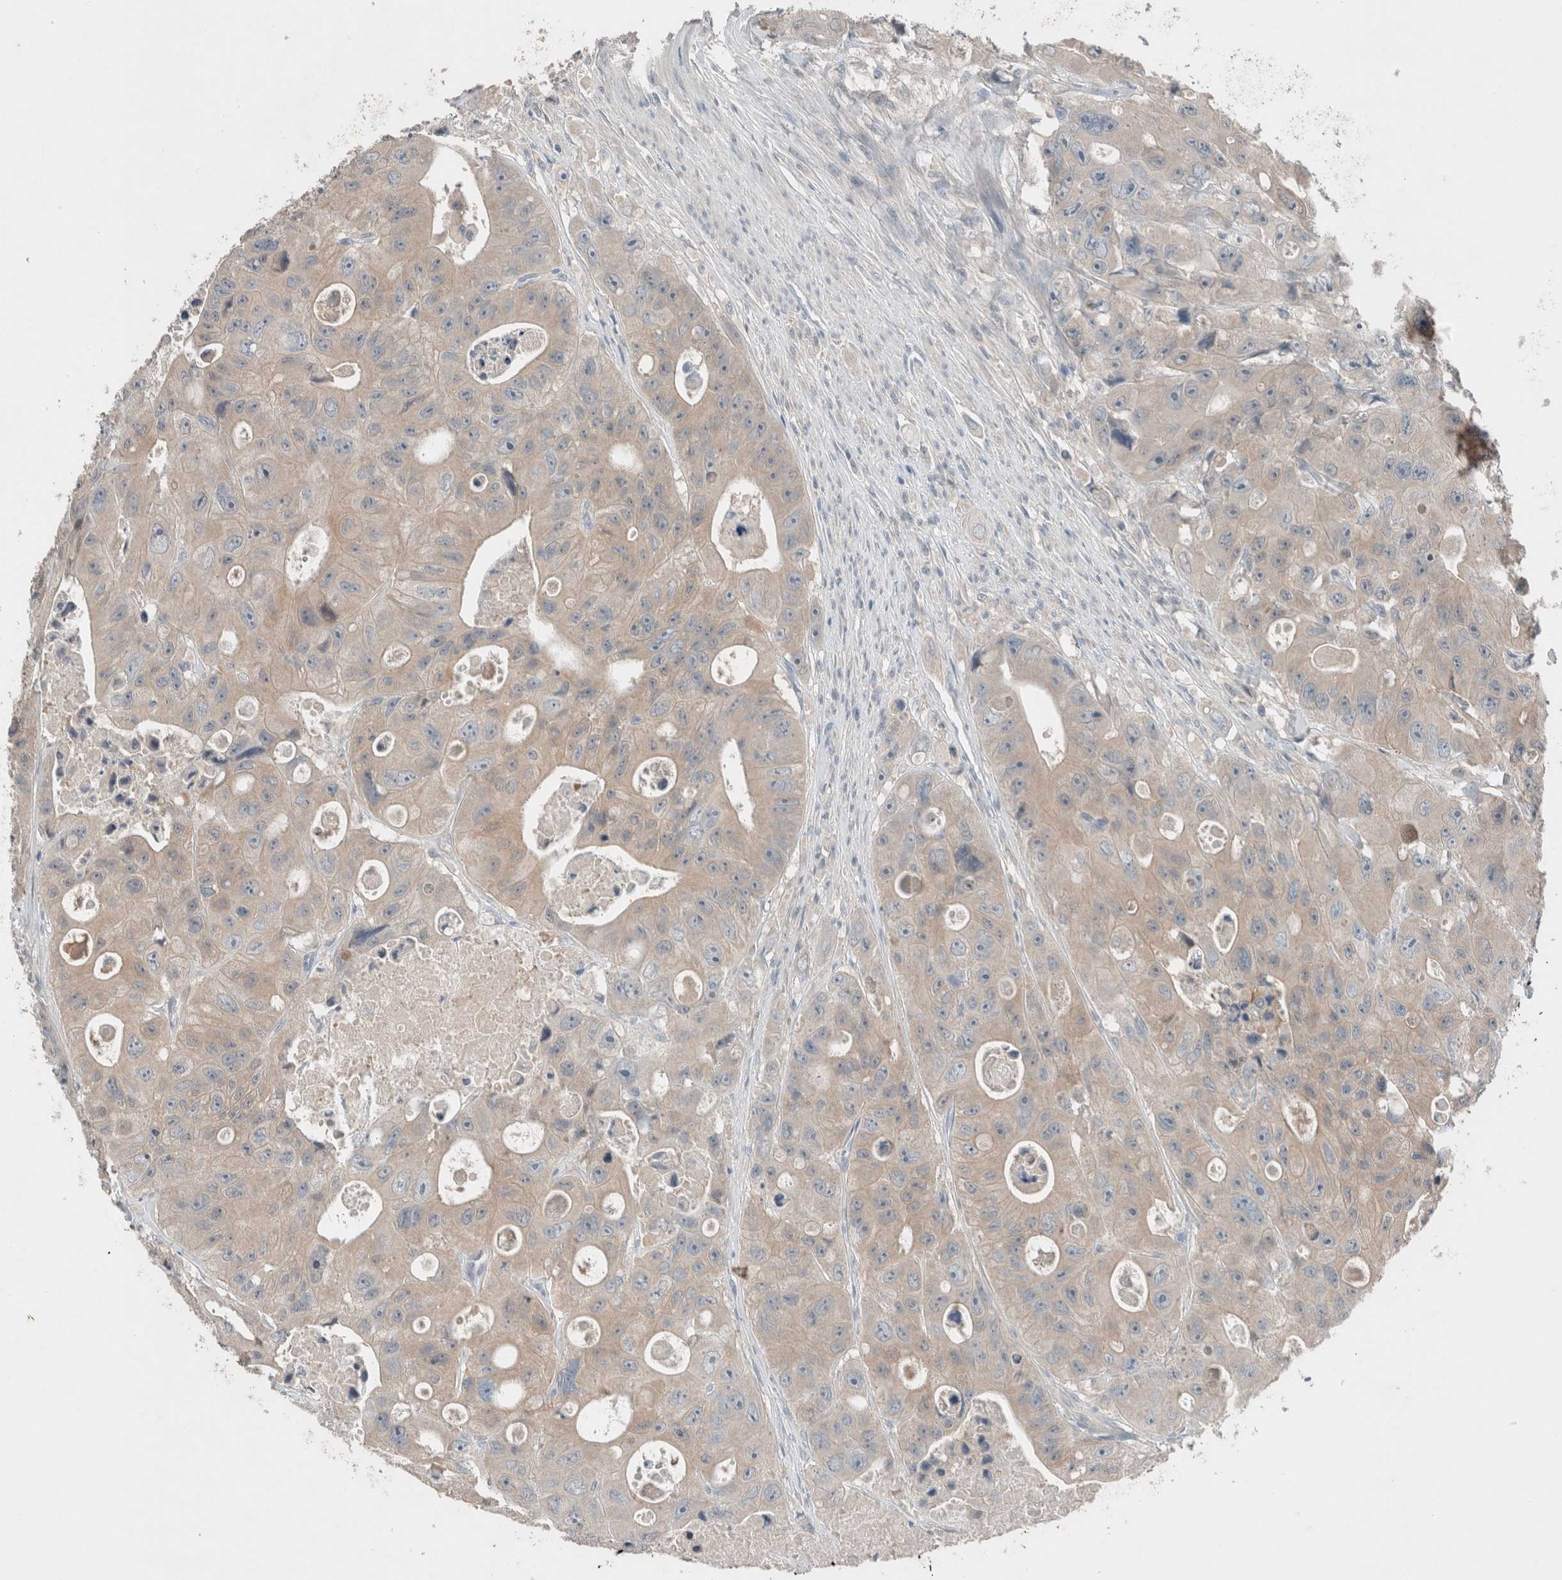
{"staining": {"intensity": "negative", "quantity": "none", "location": "none"}, "tissue": "colorectal cancer", "cell_type": "Tumor cells", "image_type": "cancer", "snomed": [{"axis": "morphology", "description": "Adenocarcinoma, NOS"}, {"axis": "topography", "description": "Colon"}], "caption": "High magnification brightfield microscopy of colorectal cancer stained with DAB (brown) and counterstained with hematoxylin (blue): tumor cells show no significant expression.", "gene": "UGCG", "patient": {"sex": "female", "age": 46}}